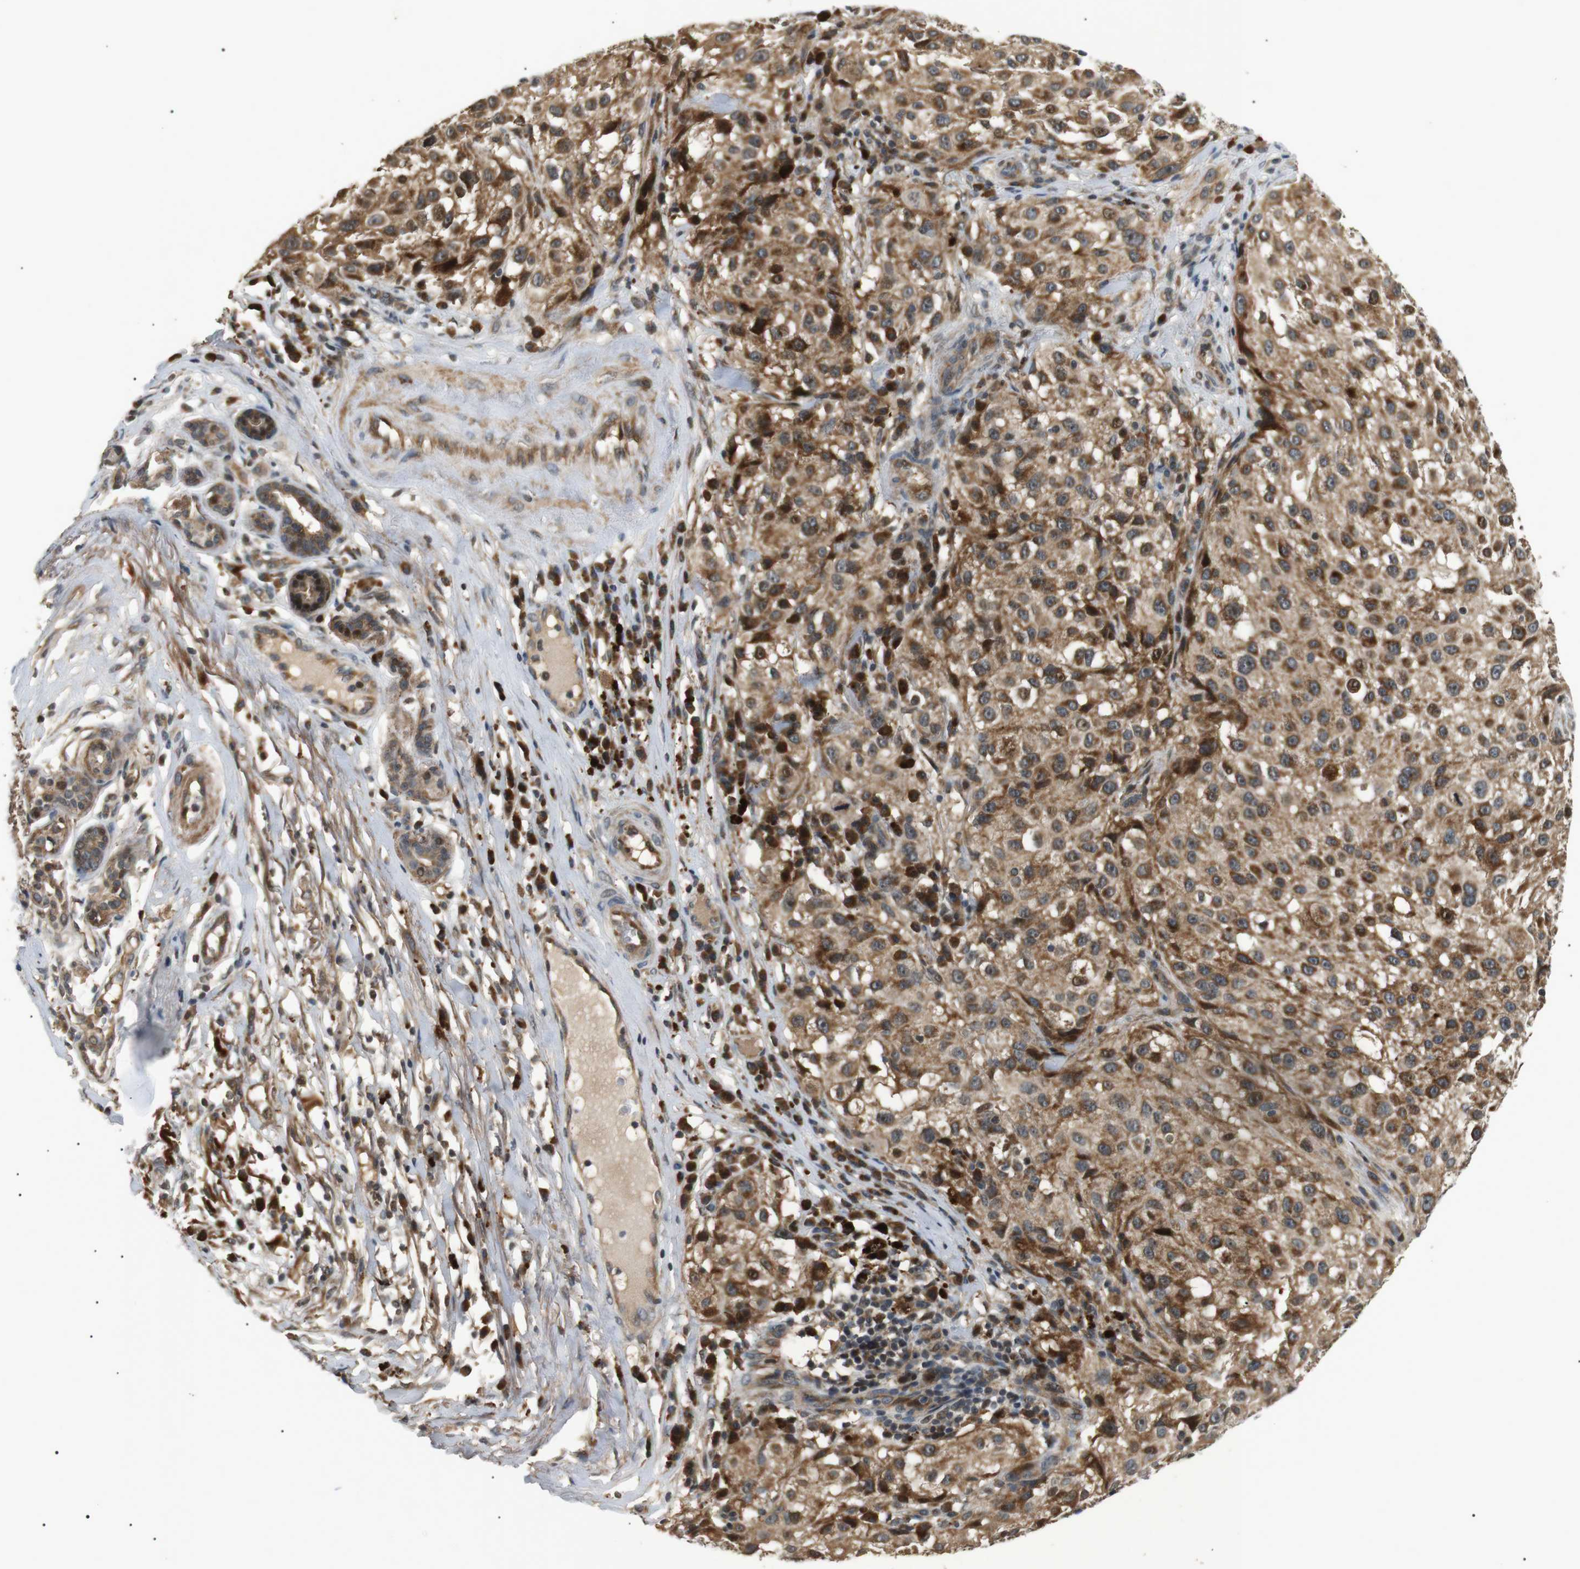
{"staining": {"intensity": "moderate", "quantity": ">75%", "location": "cytoplasmic/membranous"}, "tissue": "melanoma", "cell_type": "Tumor cells", "image_type": "cancer", "snomed": [{"axis": "morphology", "description": "Necrosis, NOS"}, {"axis": "morphology", "description": "Malignant melanoma, NOS"}, {"axis": "topography", "description": "Skin"}], "caption": "The histopathology image displays immunohistochemical staining of melanoma. There is moderate cytoplasmic/membranous staining is present in approximately >75% of tumor cells. (brown staining indicates protein expression, while blue staining denotes nuclei).", "gene": "HSPA13", "patient": {"sex": "female", "age": 87}}